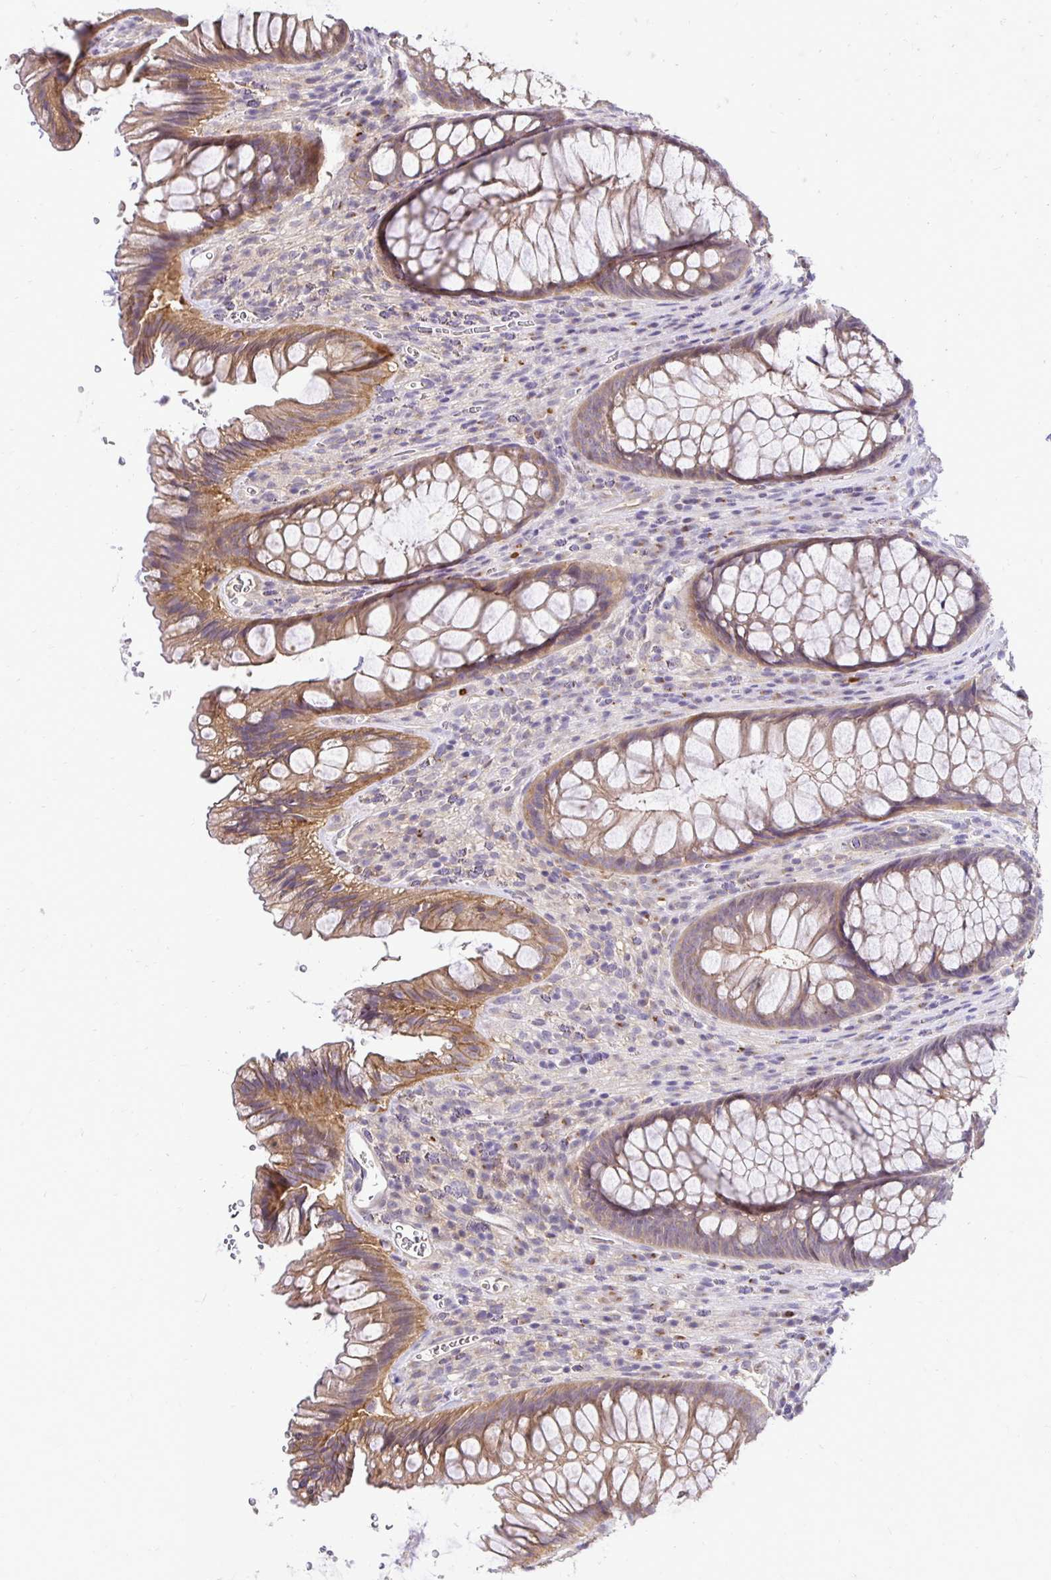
{"staining": {"intensity": "moderate", "quantity": "25%-75%", "location": "cytoplasmic/membranous"}, "tissue": "rectum", "cell_type": "Glandular cells", "image_type": "normal", "snomed": [{"axis": "morphology", "description": "Normal tissue, NOS"}, {"axis": "topography", "description": "Rectum"}], "caption": "Glandular cells demonstrate medium levels of moderate cytoplasmic/membranous positivity in about 25%-75% of cells in unremarkable rectum.", "gene": "SLC9A1", "patient": {"sex": "male", "age": 53}}